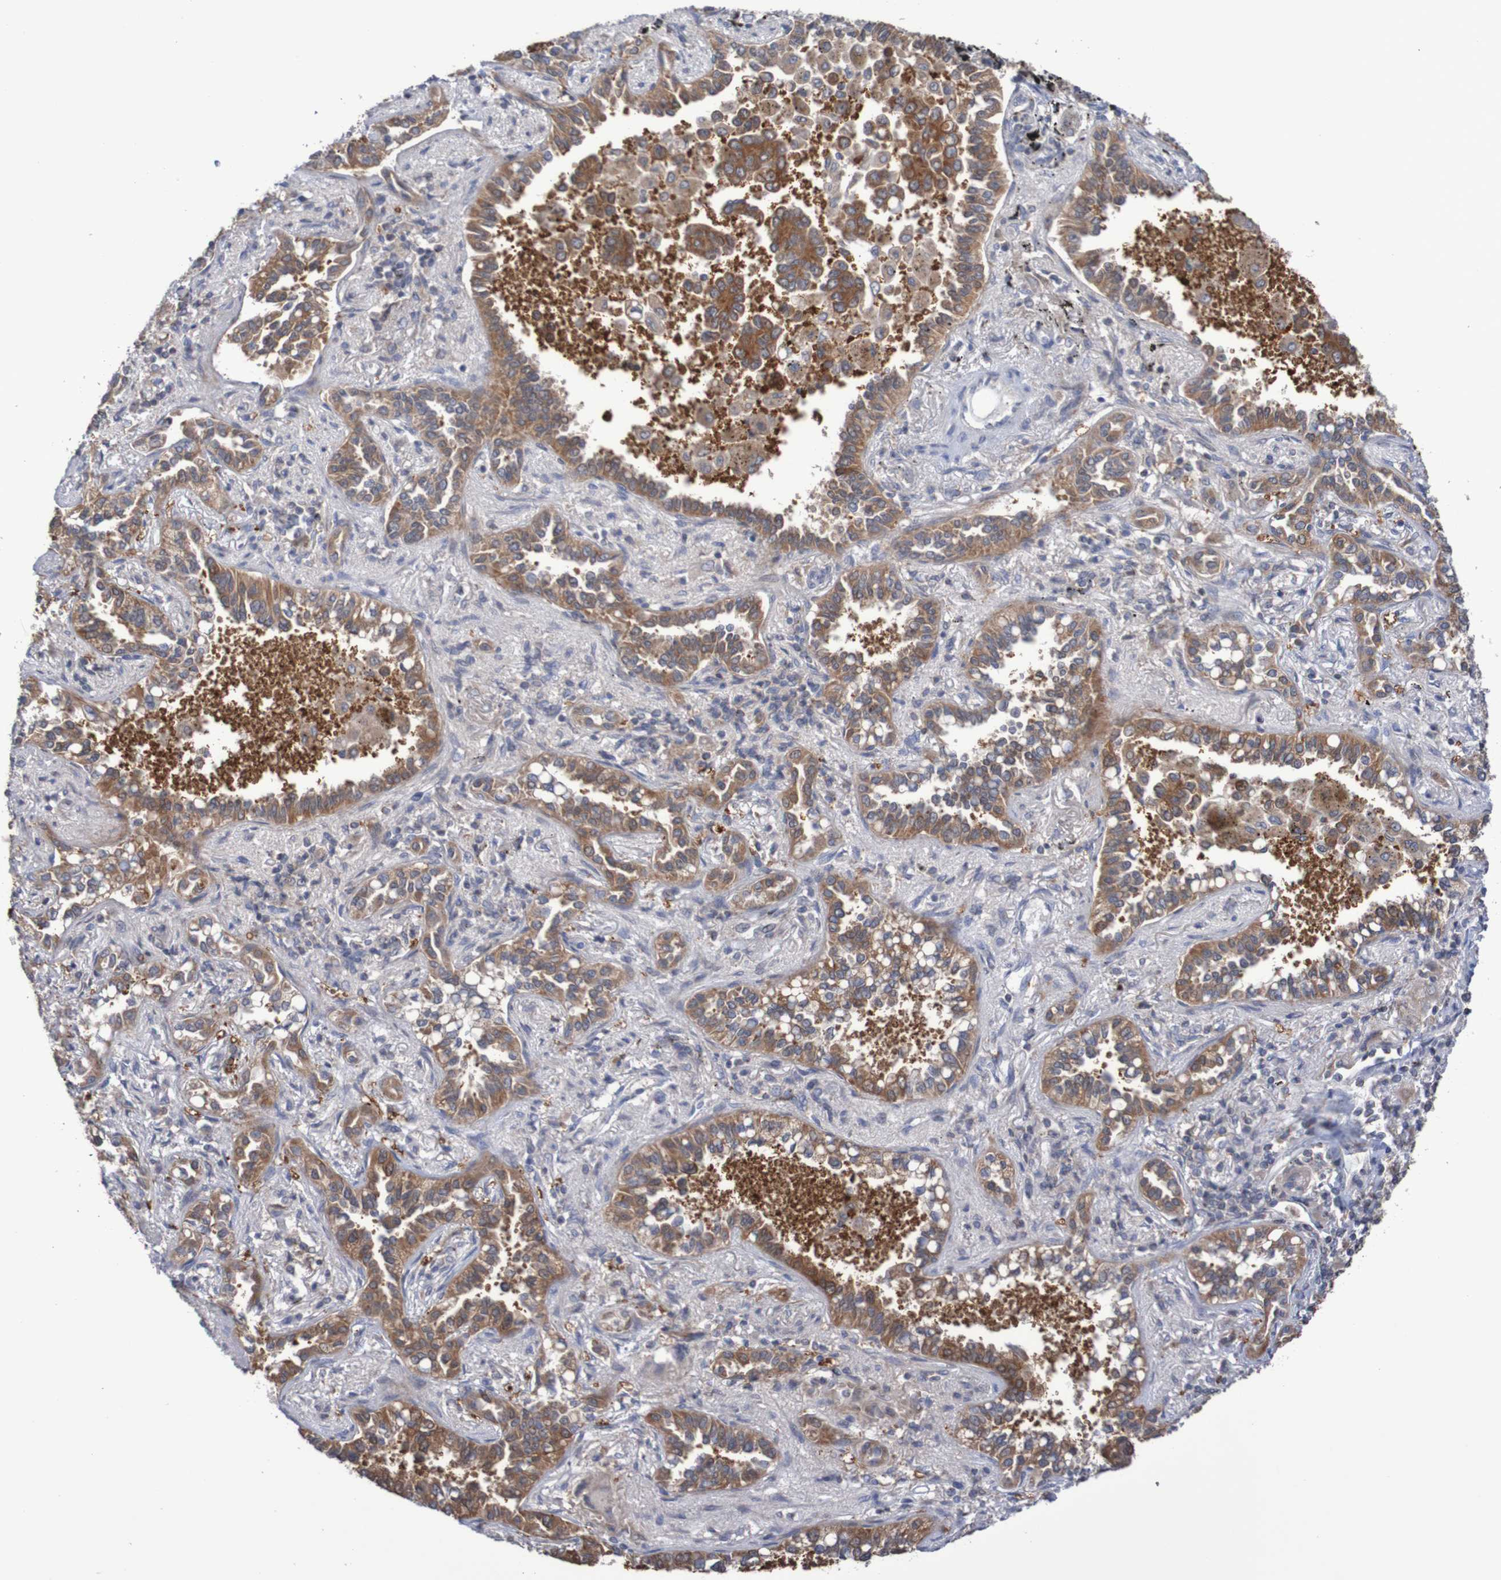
{"staining": {"intensity": "moderate", "quantity": ">75%", "location": "cytoplasmic/membranous"}, "tissue": "lung cancer", "cell_type": "Tumor cells", "image_type": "cancer", "snomed": [{"axis": "morphology", "description": "Normal tissue, NOS"}, {"axis": "morphology", "description": "Adenocarcinoma, NOS"}, {"axis": "topography", "description": "Lung"}], "caption": "Immunohistochemistry (IHC) image of human adenocarcinoma (lung) stained for a protein (brown), which exhibits medium levels of moderate cytoplasmic/membranous expression in approximately >75% of tumor cells.", "gene": "C3orf18", "patient": {"sex": "male", "age": 59}}